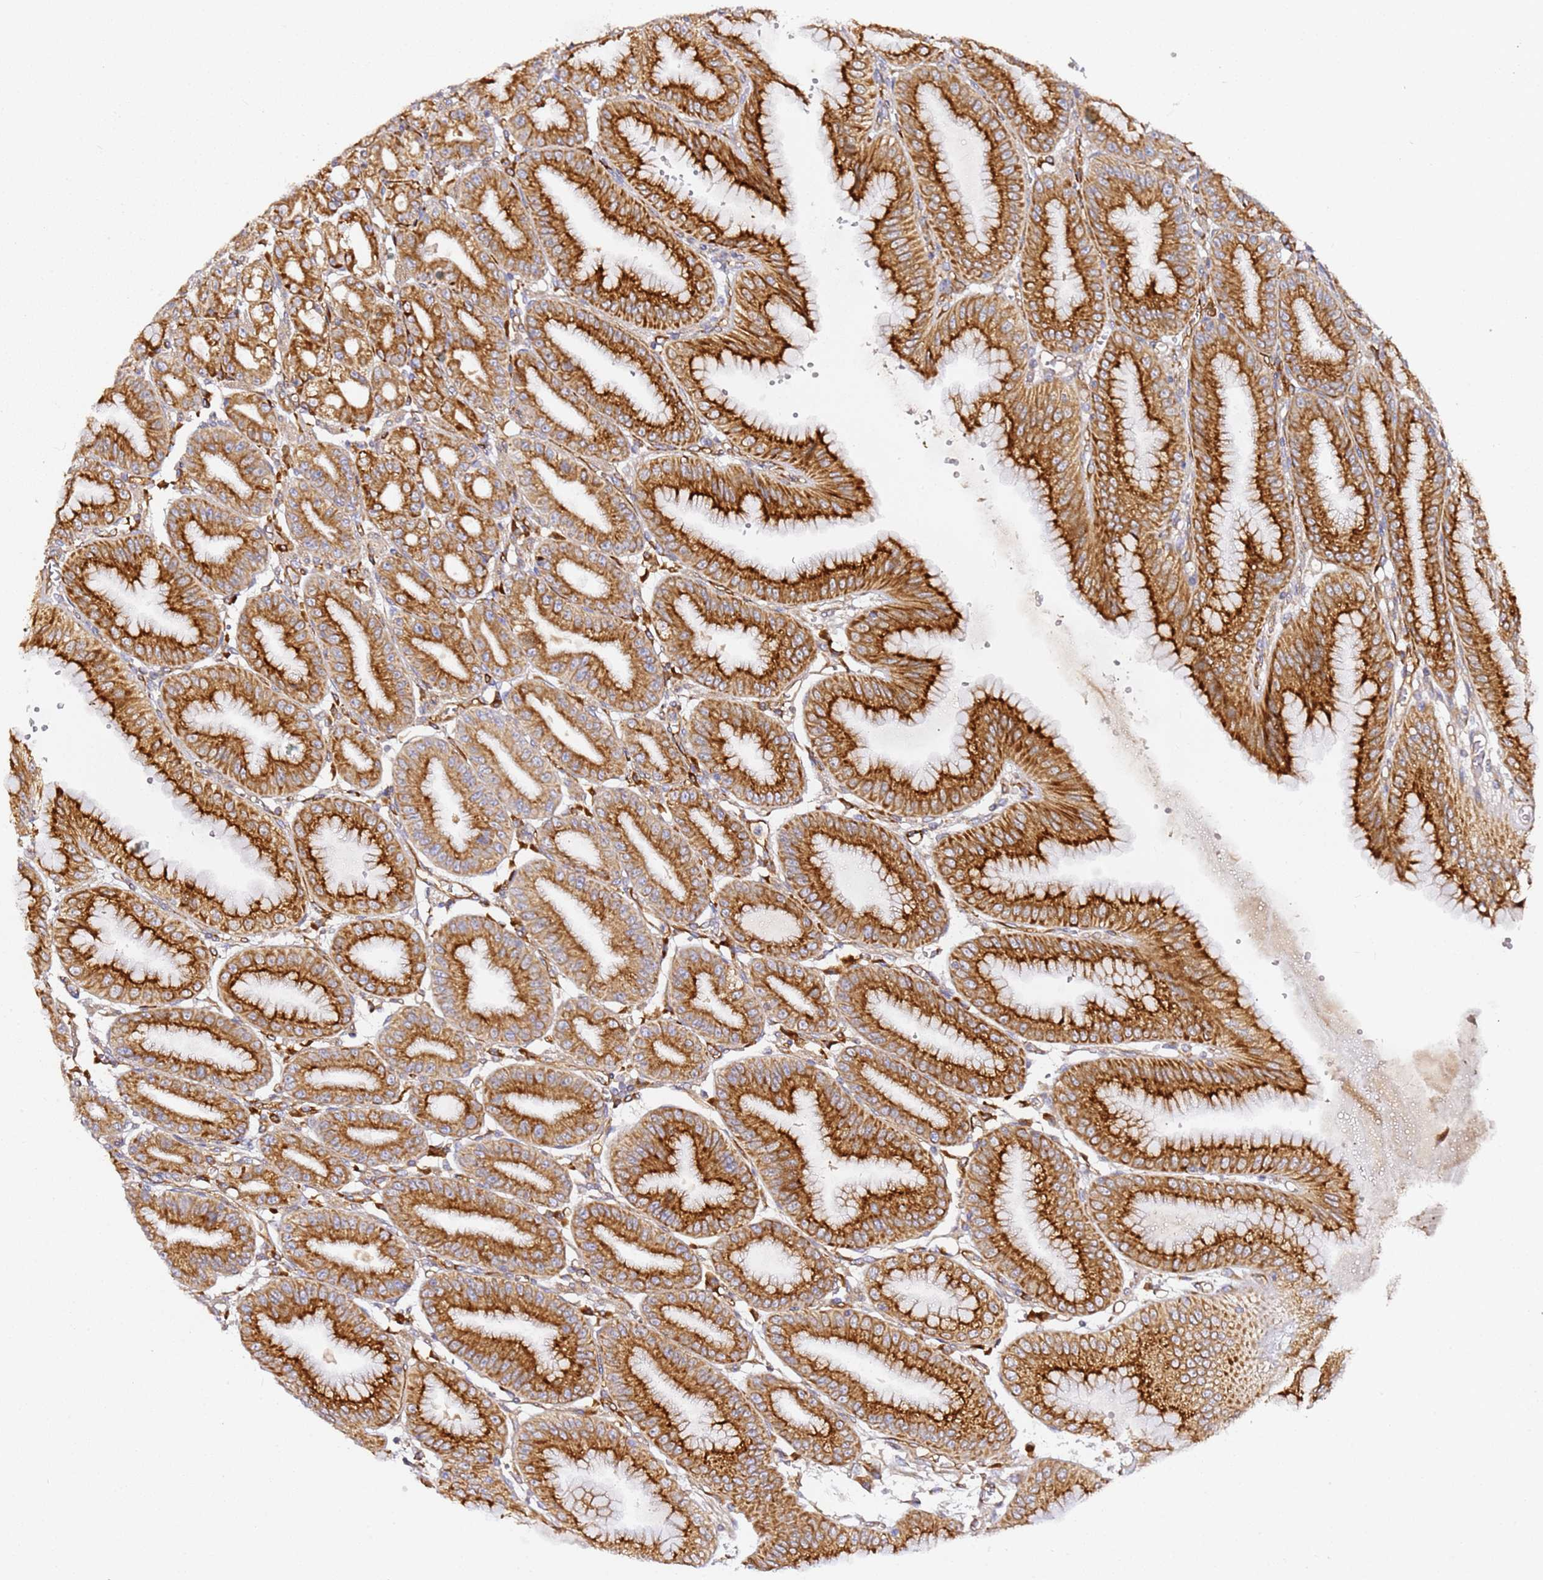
{"staining": {"intensity": "strong", "quantity": ">75%", "location": "cytoplasmic/membranous"}, "tissue": "stomach", "cell_type": "Glandular cells", "image_type": "normal", "snomed": [{"axis": "morphology", "description": "Normal tissue, NOS"}, {"axis": "topography", "description": "Stomach, lower"}], "caption": "Glandular cells exhibit high levels of strong cytoplasmic/membranous expression in about >75% of cells in unremarkable stomach. Nuclei are stained in blue.", "gene": "KIF7", "patient": {"sex": "male", "age": 71}}